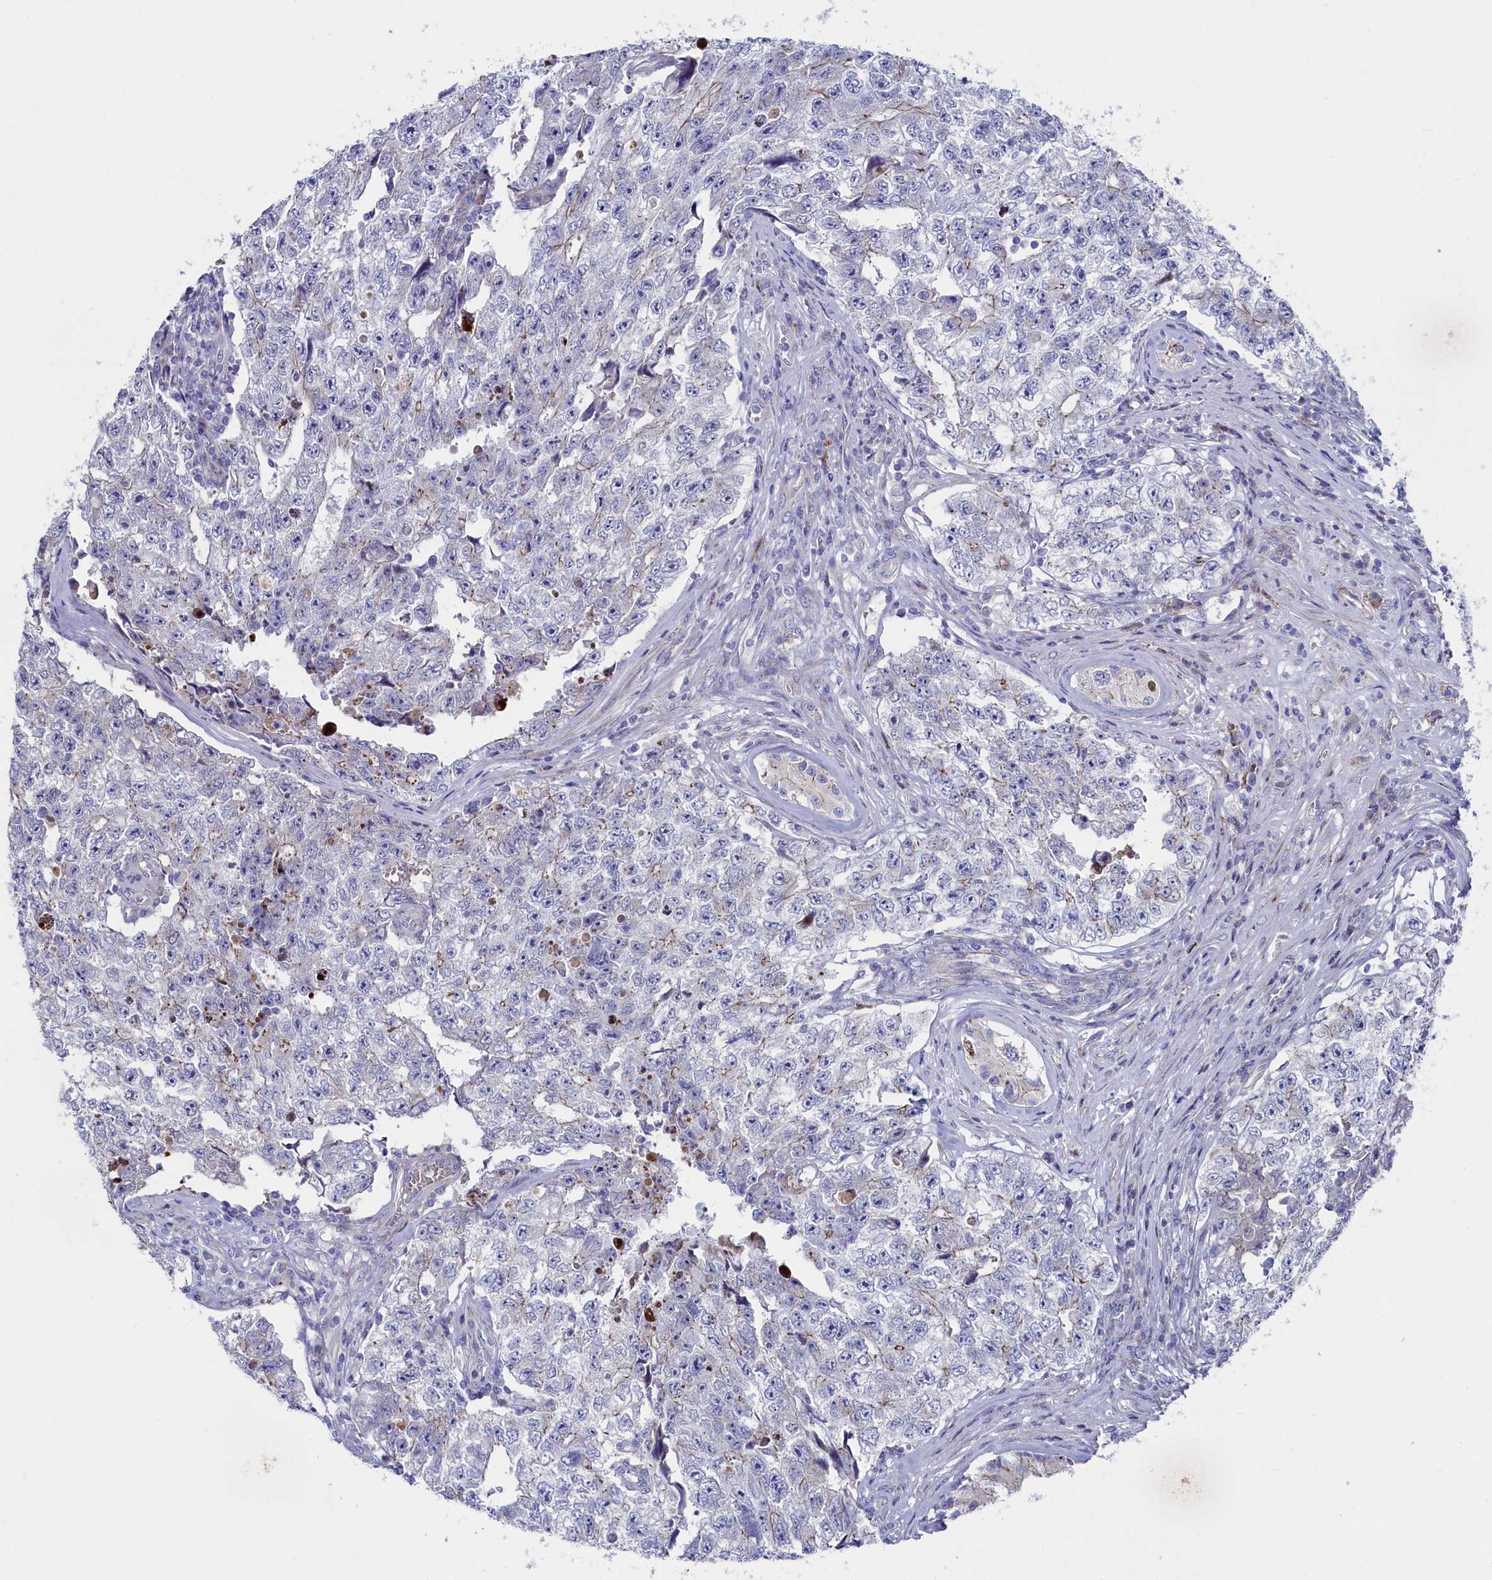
{"staining": {"intensity": "weak", "quantity": "<25%", "location": "cytoplasmic/membranous"}, "tissue": "testis cancer", "cell_type": "Tumor cells", "image_type": "cancer", "snomed": [{"axis": "morphology", "description": "Carcinoma, Embryonal, NOS"}, {"axis": "topography", "description": "Testis"}], "caption": "The micrograph reveals no significant staining in tumor cells of testis cancer (embryonal carcinoma).", "gene": "NUDT7", "patient": {"sex": "male", "age": 17}}